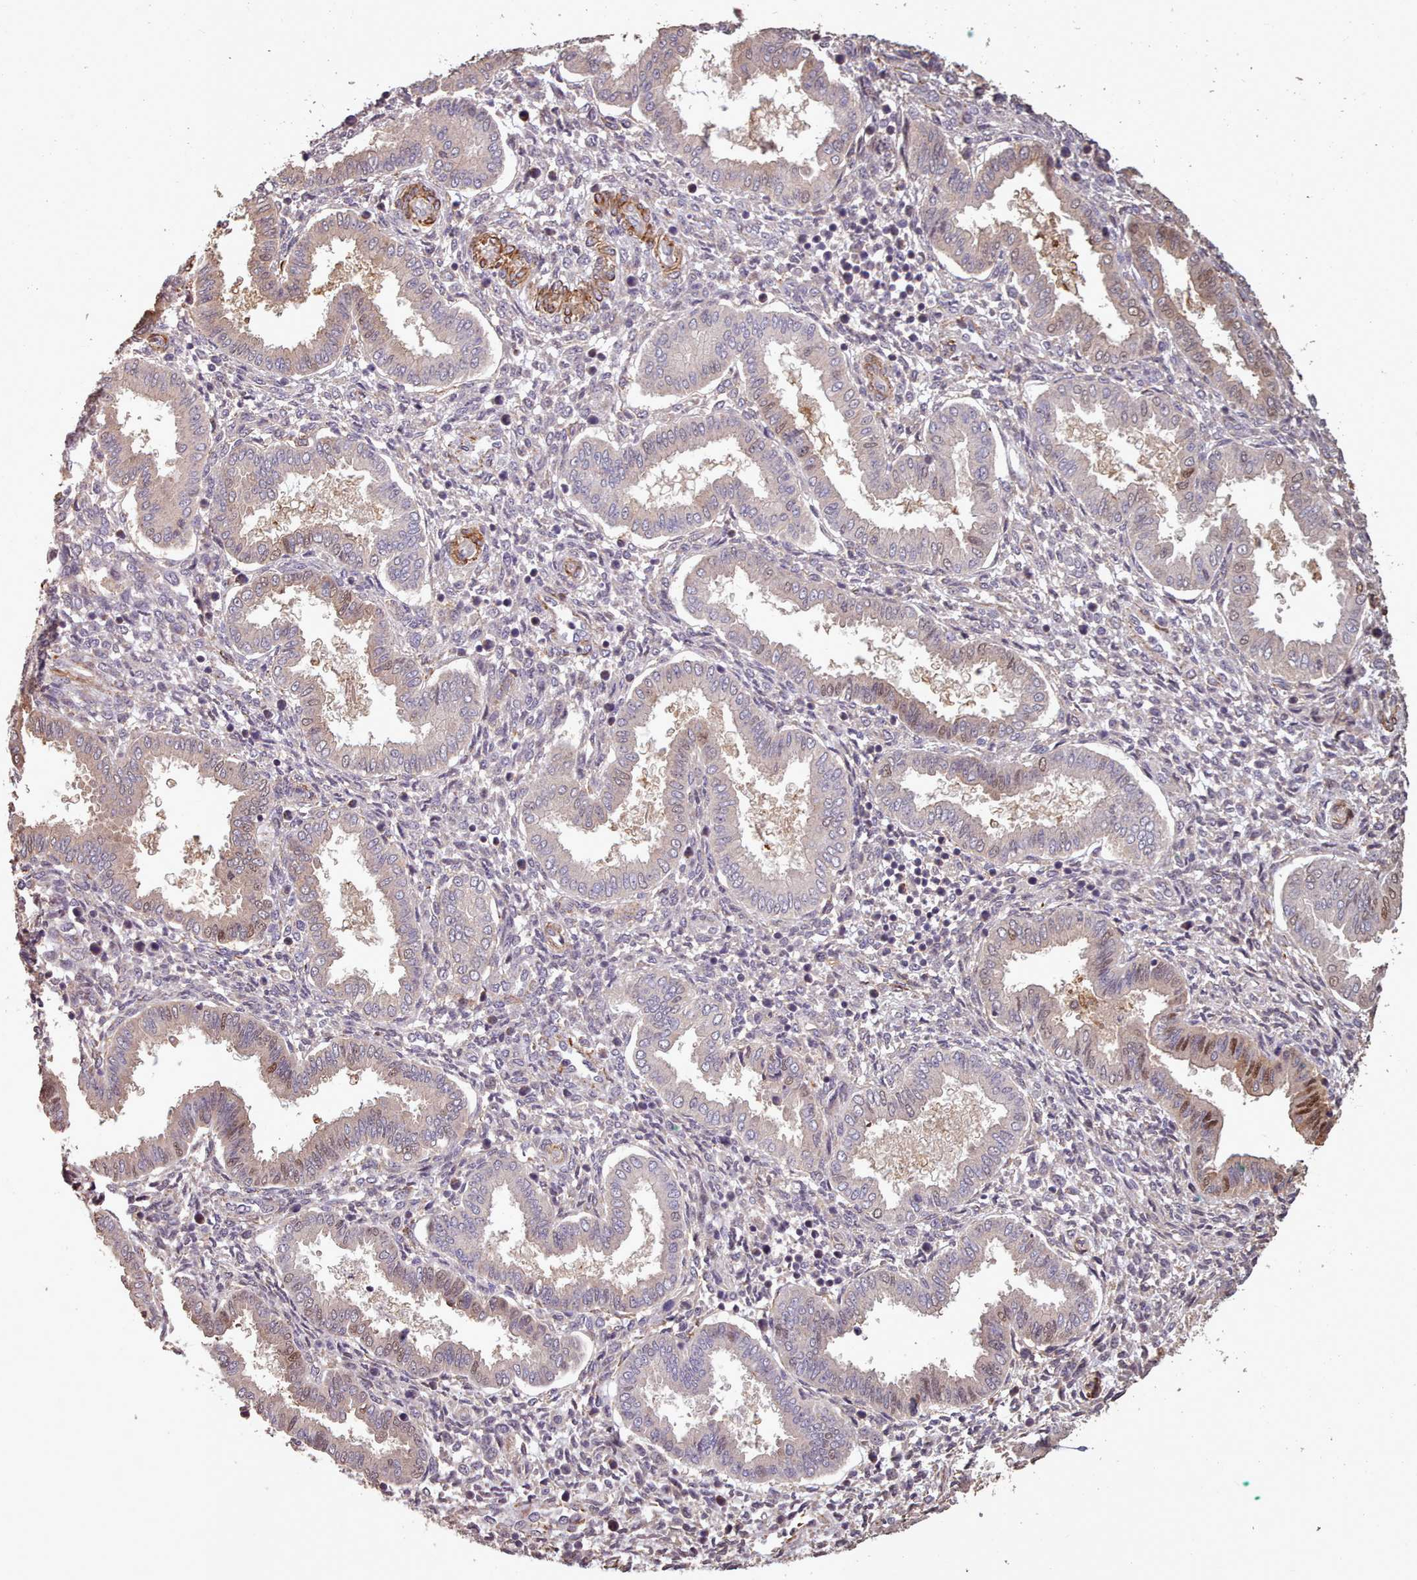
{"staining": {"intensity": "negative", "quantity": "none", "location": "none"}, "tissue": "endometrium", "cell_type": "Cells in endometrial stroma", "image_type": "normal", "snomed": [{"axis": "morphology", "description": "Normal tissue, NOS"}, {"axis": "topography", "description": "Endometrium"}], "caption": "This image is of normal endometrium stained with IHC to label a protein in brown with the nuclei are counter-stained blue. There is no expression in cells in endometrial stroma.", "gene": "NLRC4", "patient": {"sex": "female", "age": 24}}